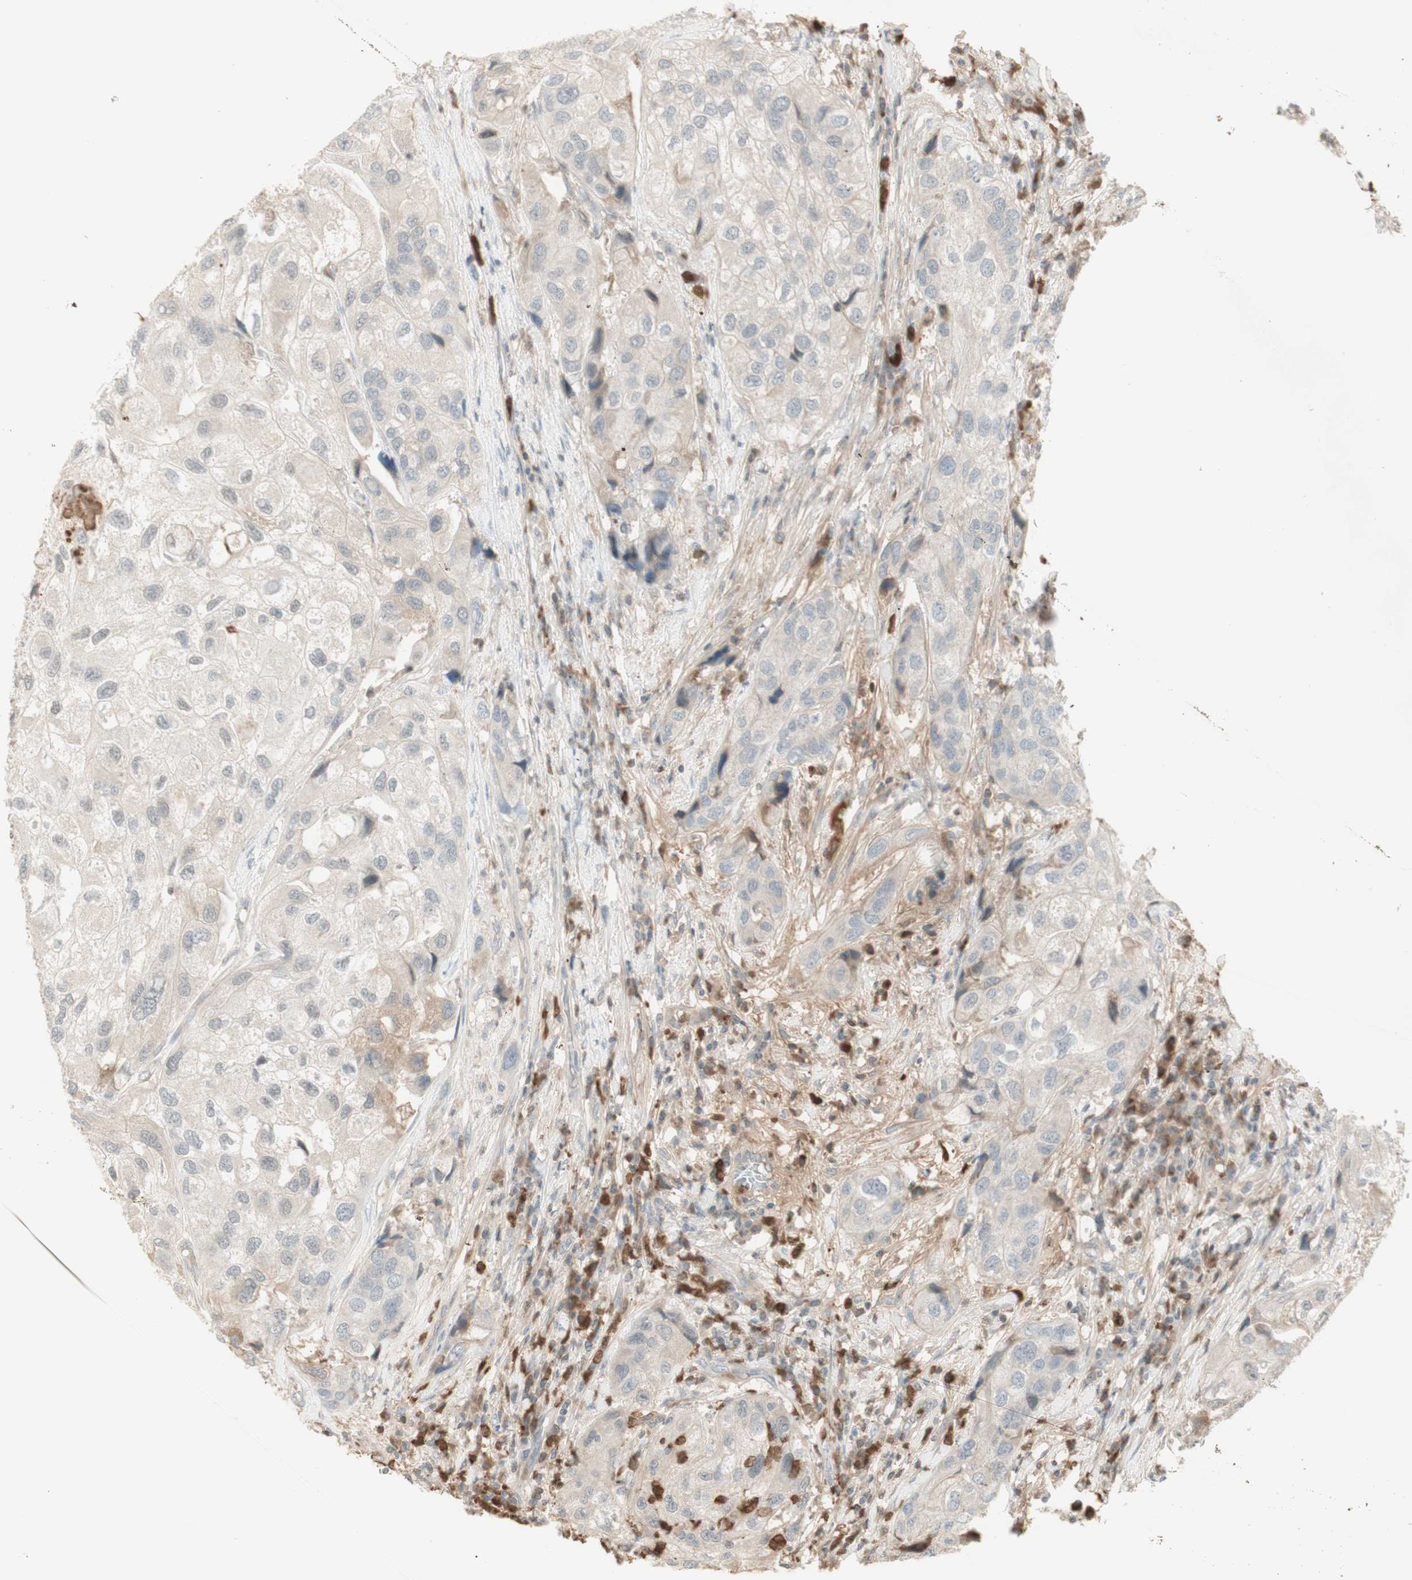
{"staining": {"intensity": "weak", "quantity": "<25%", "location": "cytoplasmic/membranous"}, "tissue": "urothelial cancer", "cell_type": "Tumor cells", "image_type": "cancer", "snomed": [{"axis": "morphology", "description": "Urothelial carcinoma, High grade"}, {"axis": "topography", "description": "Urinary bladder"}], "caption": "Tumor cells show no significant protein positivity in high-grade urothelial carcinoma.", "gene": "NID1", "patient": {"sex": "female", "age": 64}}